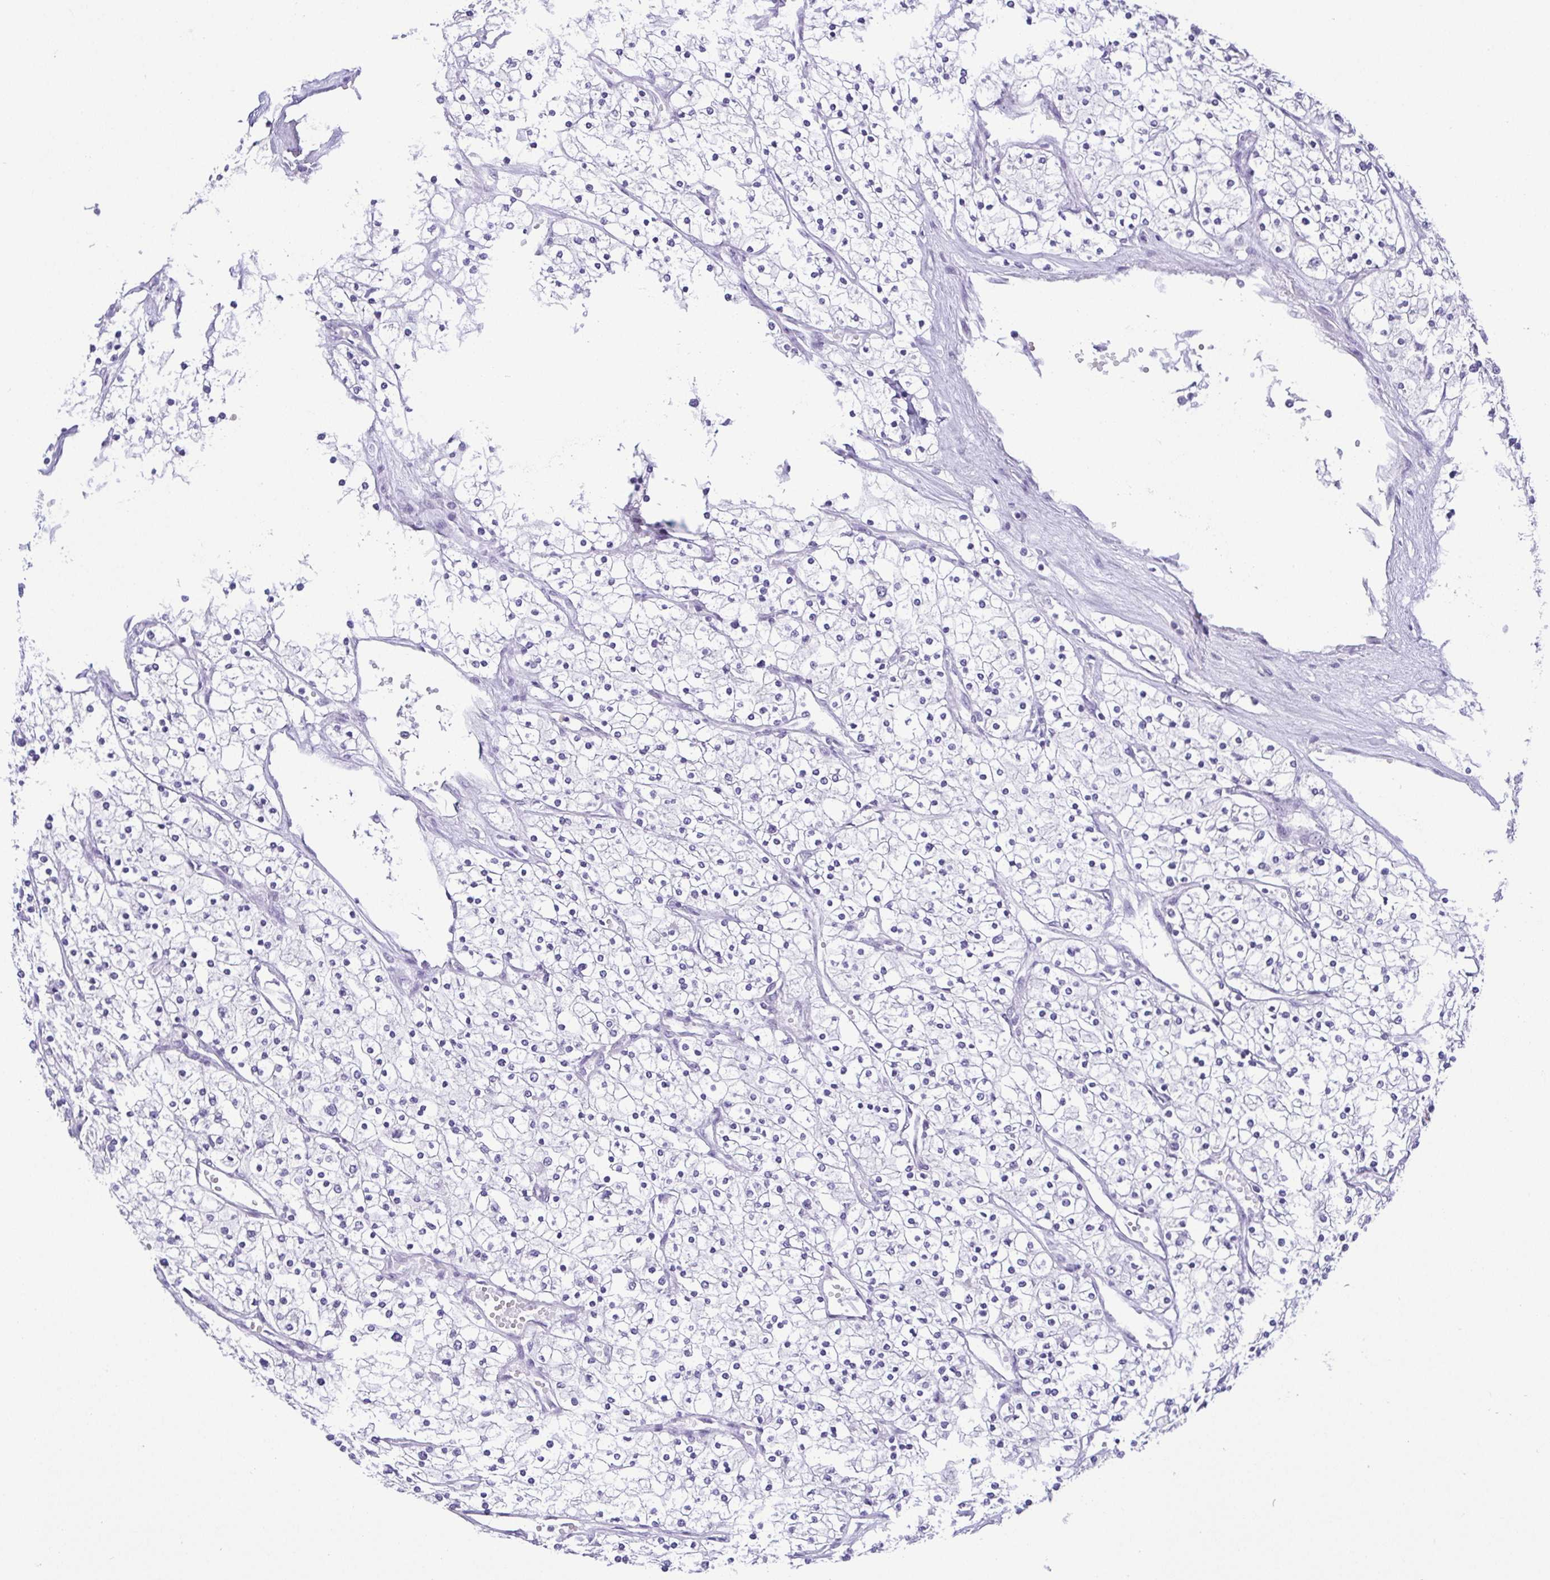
{"staining": {"intensity": "negative", "quantity": "none", "location": "none"}, "tissue": "renal cancer", "cell_type": "Tumor cells", "image_type": "cancer", "snomed": [{"axis": "morphology", "description": "Adenocarcinoma, NOS"}, {"axis": "topography", "description": "Kidney"}], "caption": "Immunohistochemistry of human renal cancer demonstrates no expression in tumor cells. (Brightfield microscopy of DAB (3,3'-diaminobenzidine) immunohistochemistry (IHC) at high magnification).", "gene": "RBM3", "patient": {"sex": "male", "age": 80}}